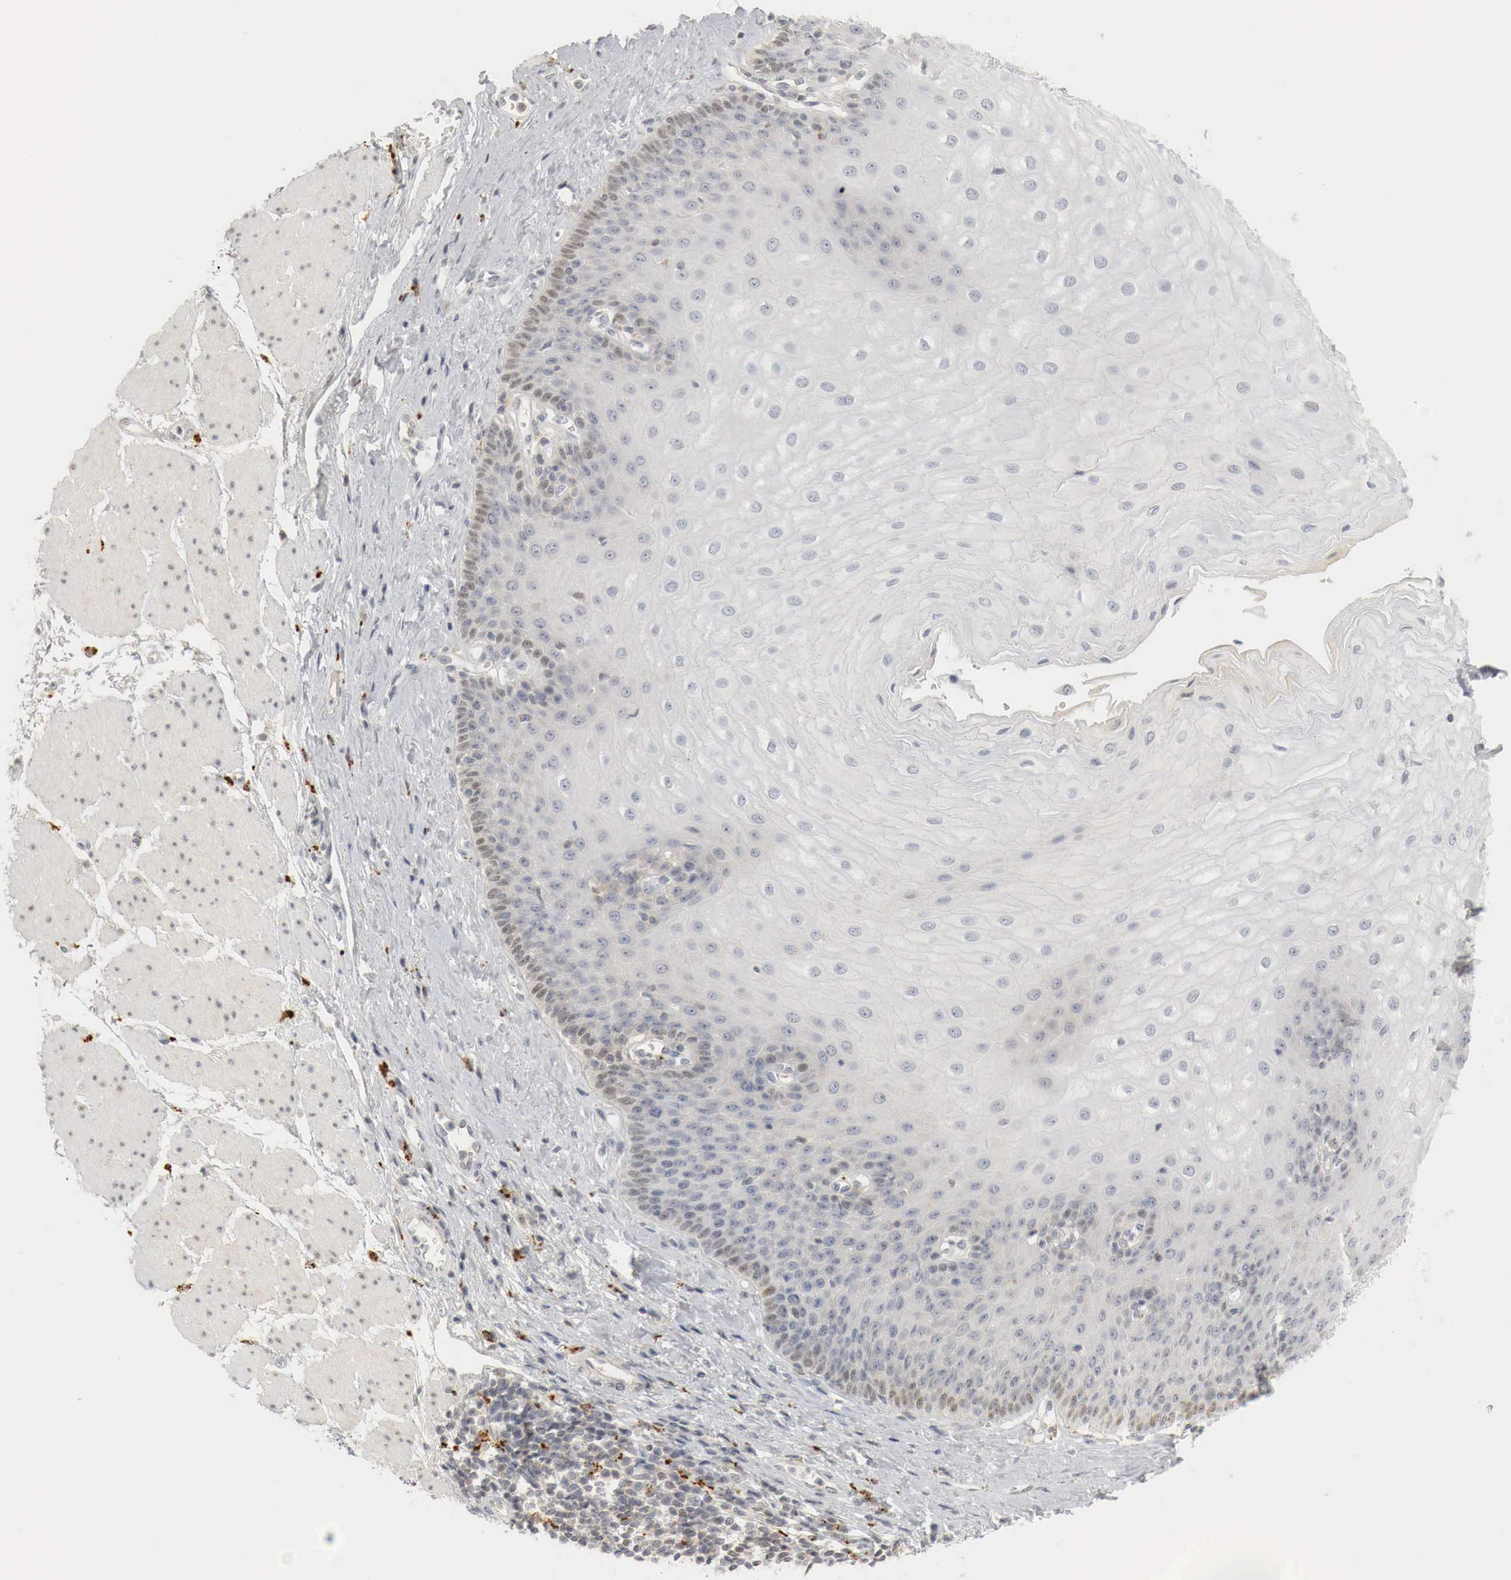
{"staining": {"intensity": "moderate", "quantity": "<25%", "location": "nuclear"}, "tissue": "esophagus", "cell_type": "Squamous epithelial cells", "image_type": "normal", "snomed": [{"axis": "morphology", "description": "Normal tissue, NOS"}, {"axis": "topography", "description": "Esophagus"}], "caption": "The immunohistochemical stain labels moderate nuclear positivity in squamous epithelial cells of normal esophagus. (Stains: DAB in brown, nuclei in blue, Microscopy: brightfield microscopy at high magnification).", "gene": "MYC", "patient": {"sex": "male", "age": 65}}